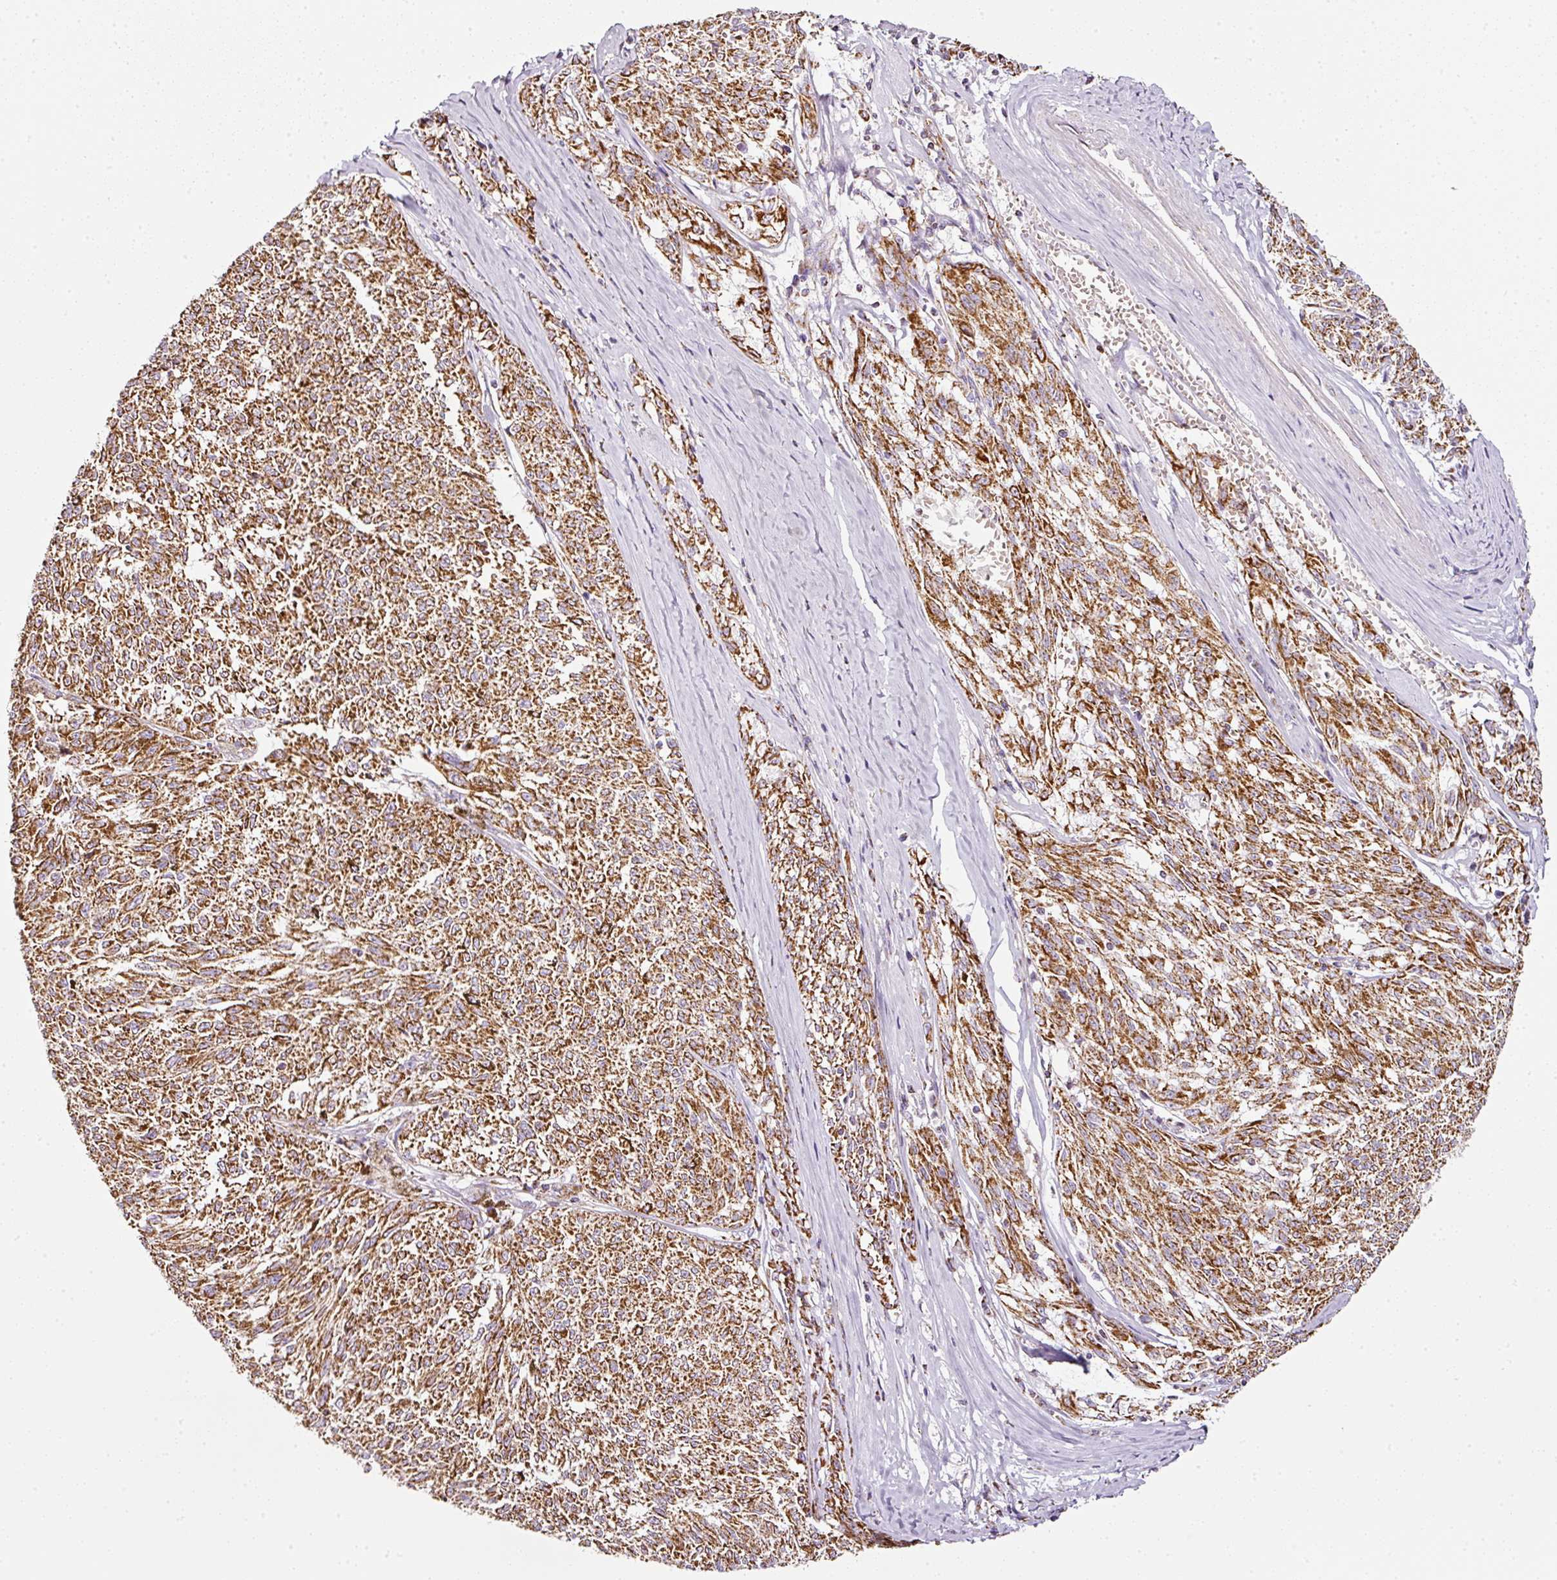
{"staining": {"intensity": "moderate", "quantity": ">75%", "location": "cytoplasmic/membranous"}, "tissue": "melanoma", "cell_type": "Tumor cells", "image_type": "cancer", "snomed": [{"axis": "morphology", "description": "Malignant melanoma, NOS"}, {"axis": "topography", "description": "Skin"}], "caption": "Immunohistochemistry micrograph of neoplastic tissue: human melanoma stained using immunohistochemistry (IHC) demonstrates medium levels of moderate protein expression localized specifically in the cytoplasmic/membranous of tumor cells, appearing as a cytoplasmic/membranous brown color.", "gene": "SDHA", "patient": {"sex": "female", "age": 72}}